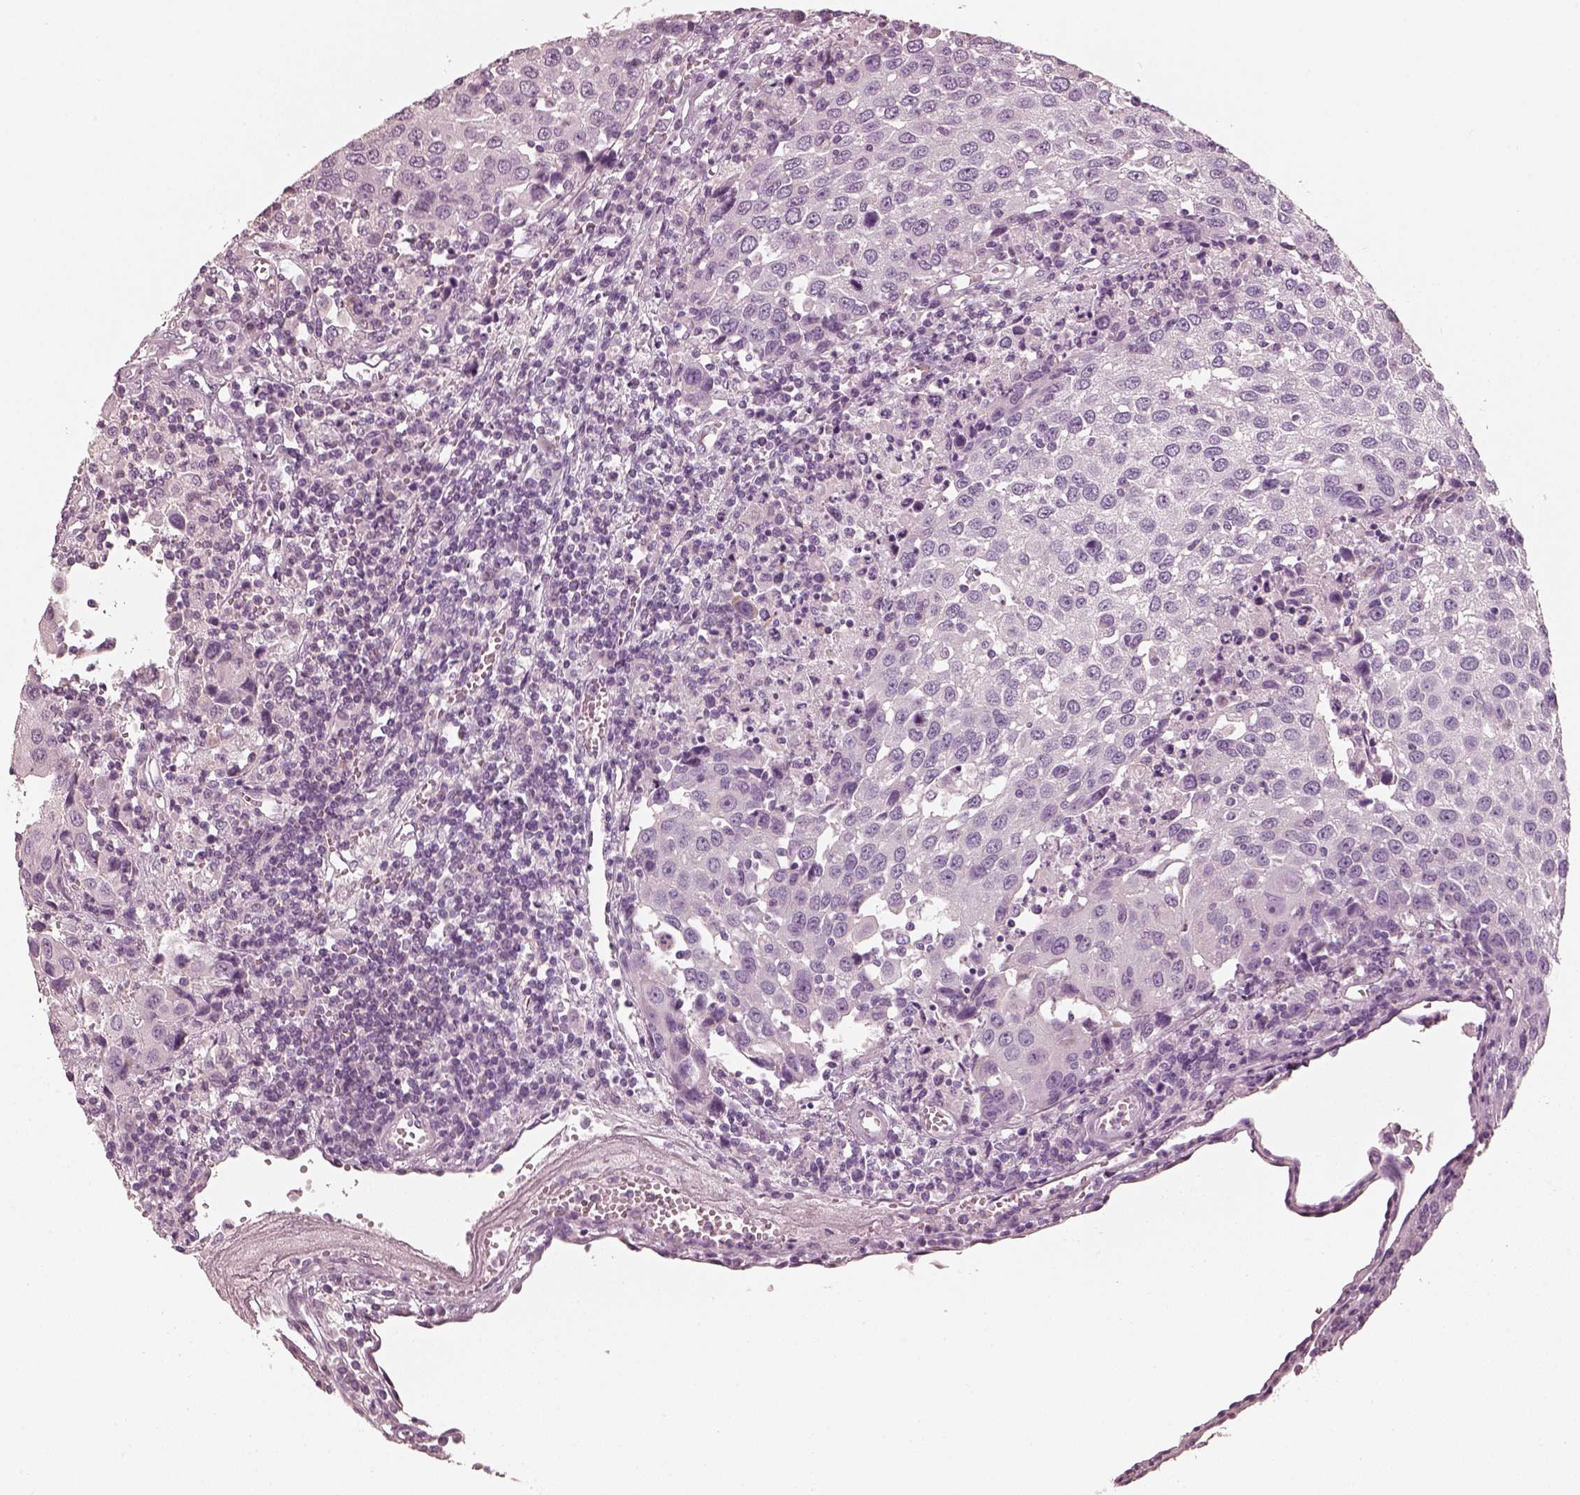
{"staining": {"intensity": "negative", "quantity": "none", "location": "none"}, "tissue": "urothelial cancer", "cell_type": "Tumor cells", "image_type": "cancer", "snomed": [{"axis": "morphology", "description": "Urothelial carcinoma, High grade"}, {"axis": "topography", "description": "Urinary bladder"}], "caption": "Immunohistochemistry (IHC) micrograph of urothelial carcinoma (high-grade) stained for a protein (brown), which displays no positivity in tumor cells.", "gene": "R3HDML", "patient": {"sex": "female", "age": 85}}